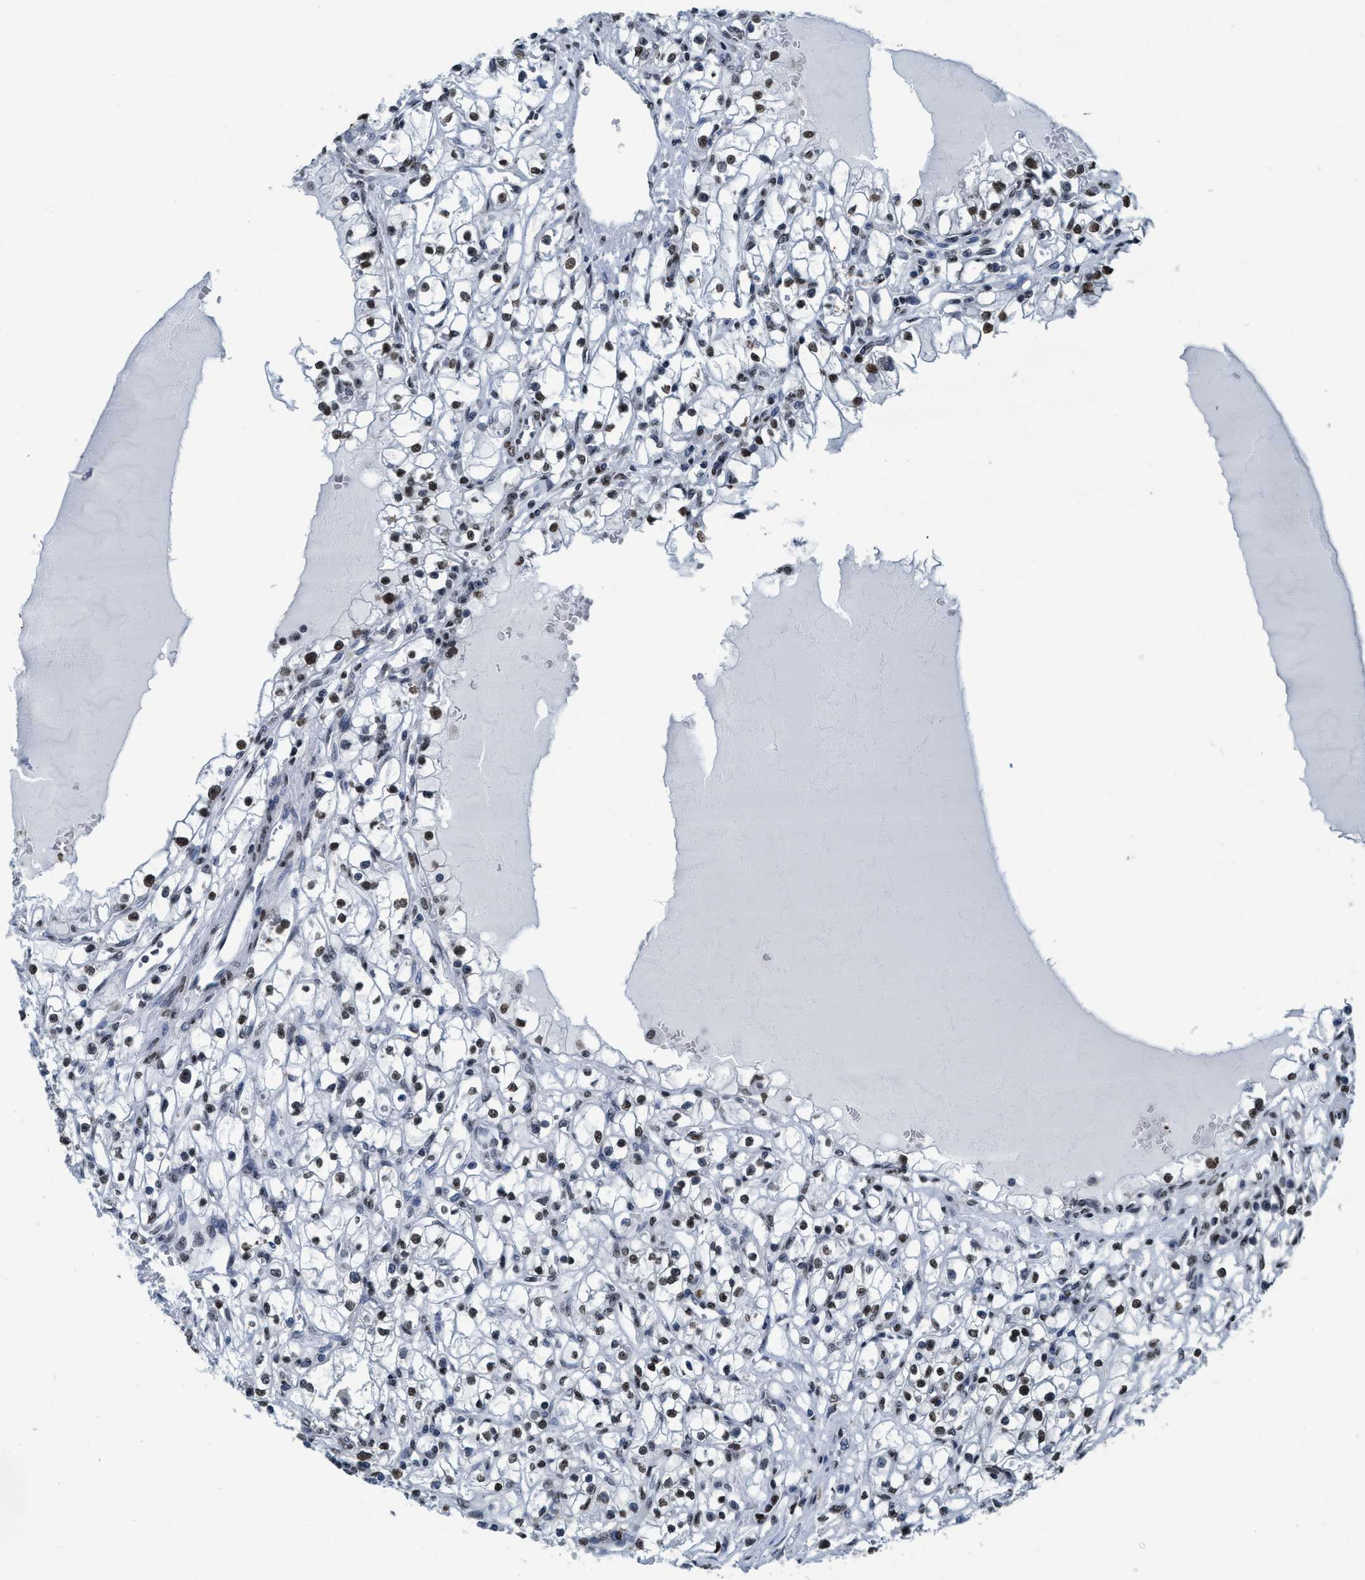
{"staining": {"intensity": "weak", "quantity": ">75%", "location": "nuclear"}, "tissue": "renal cancer", "cell_type": "Tumor cells", "image_type": "cancer", "snomed": [{"axis": "morphology", "description": "Adenocarcinoma, NOS"}, {"axis": "topography", "description": "Kidney"}], "caption": "Immunohistochemical staining of renal adenocarcinoma shows low levels of weak nuclear staining in approximately >75% of tumor cells.", "gene": "CCNE2", "patient": {"sex": "male", "age": 56}}